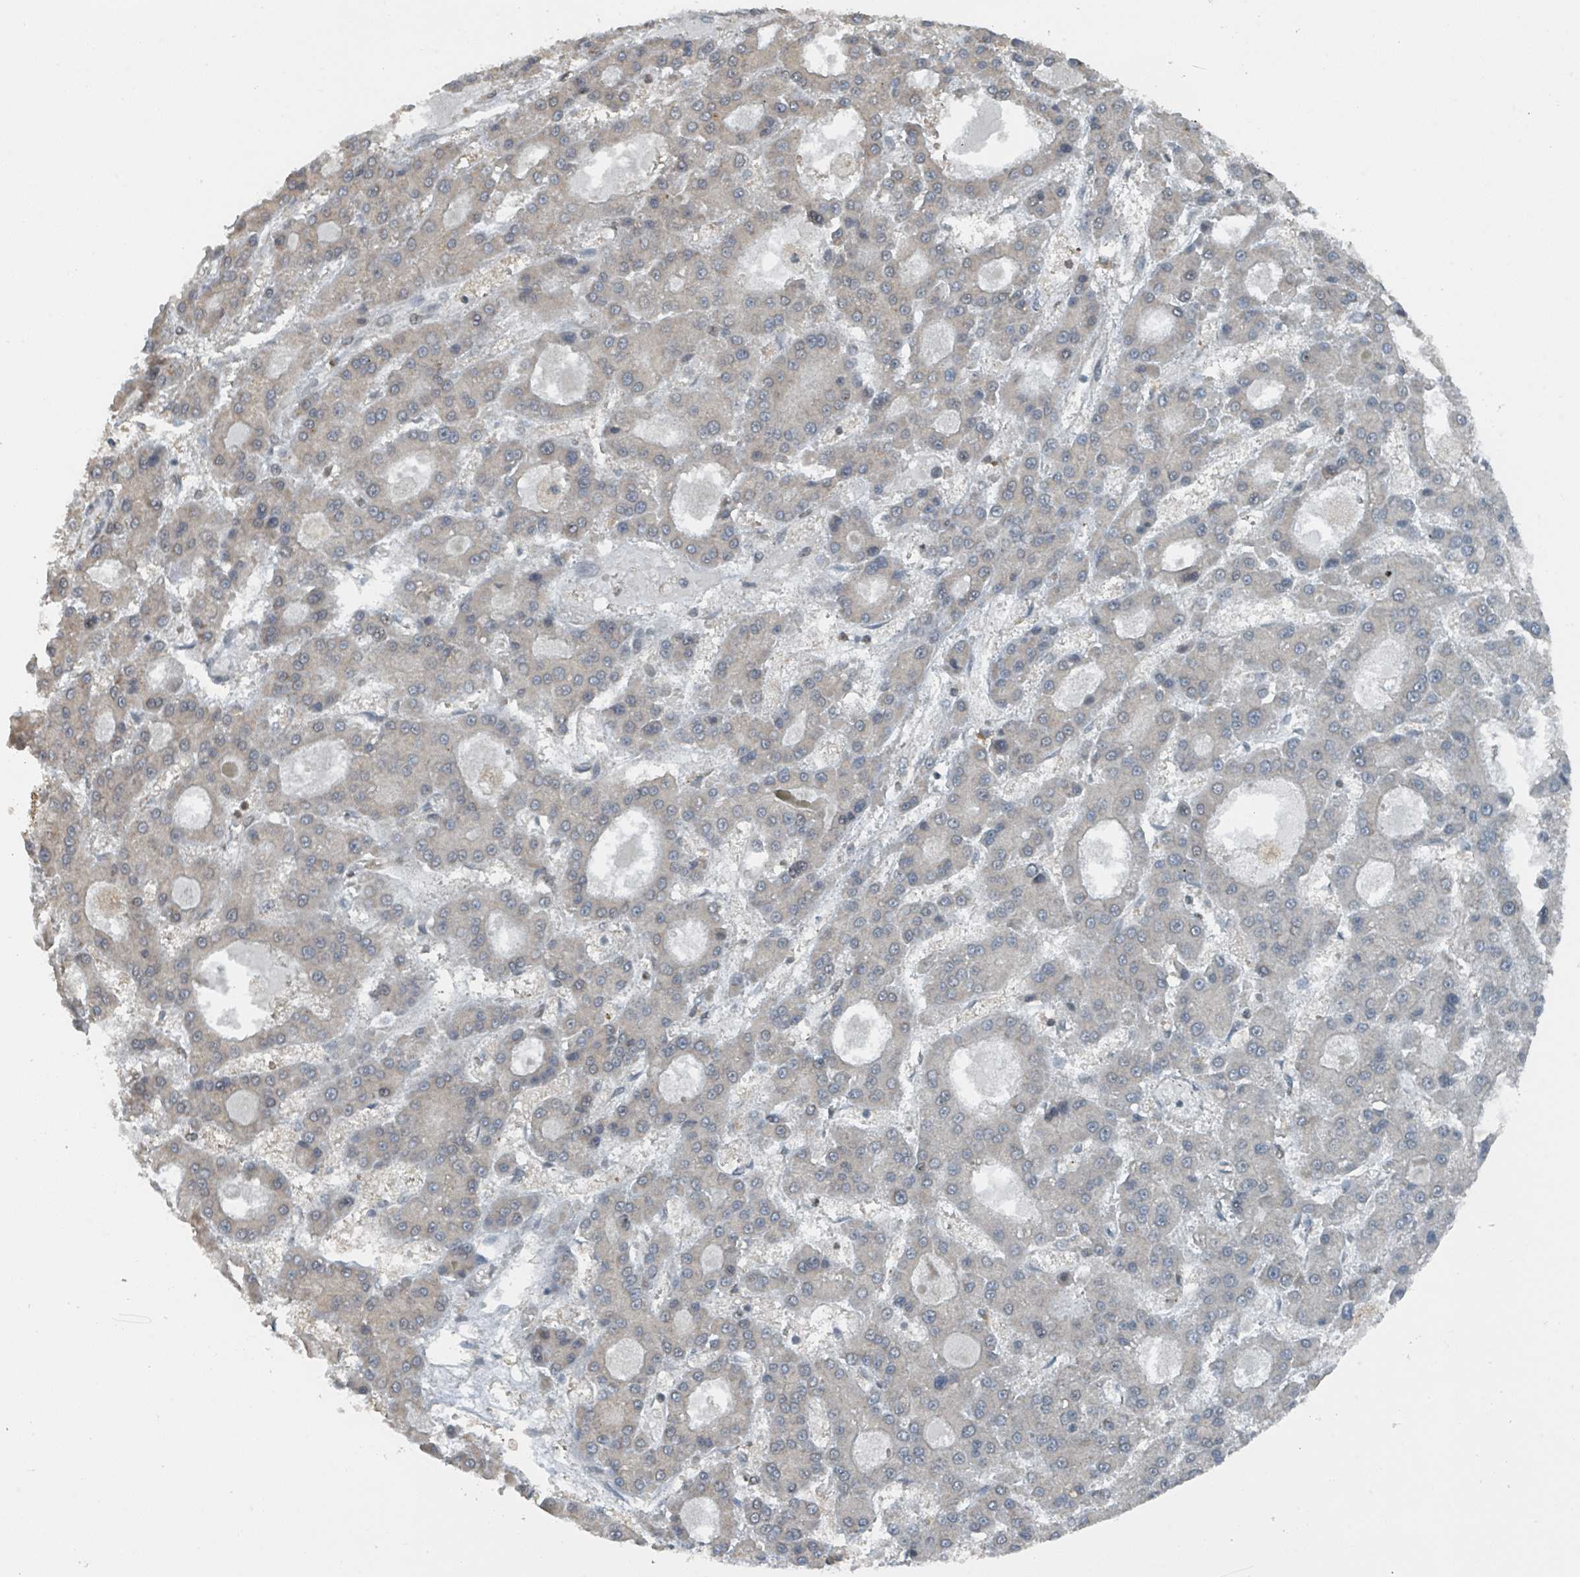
{"staining": {"intensity": "negative", "quantity": "none", "location": "none"}, "tissue": "liver cancer", "cell_type": "Tumor cells", "image_type": "cancer", "snomed": [{"axis": "morphology", "description": "Carcinoma, Hepatocellular, NOS"}, {"axis": "topography", "description": "Liver"}], "caption": "IHC photomicrograph of neoplastic tissue: liver hepatocellular carcinoma stained with DAB (3,3'-diaminobenzidine) displays no significant protein staining in tumor cells.", "gene": "PHIP", "patient": {"sex": "male", "age": 70}}